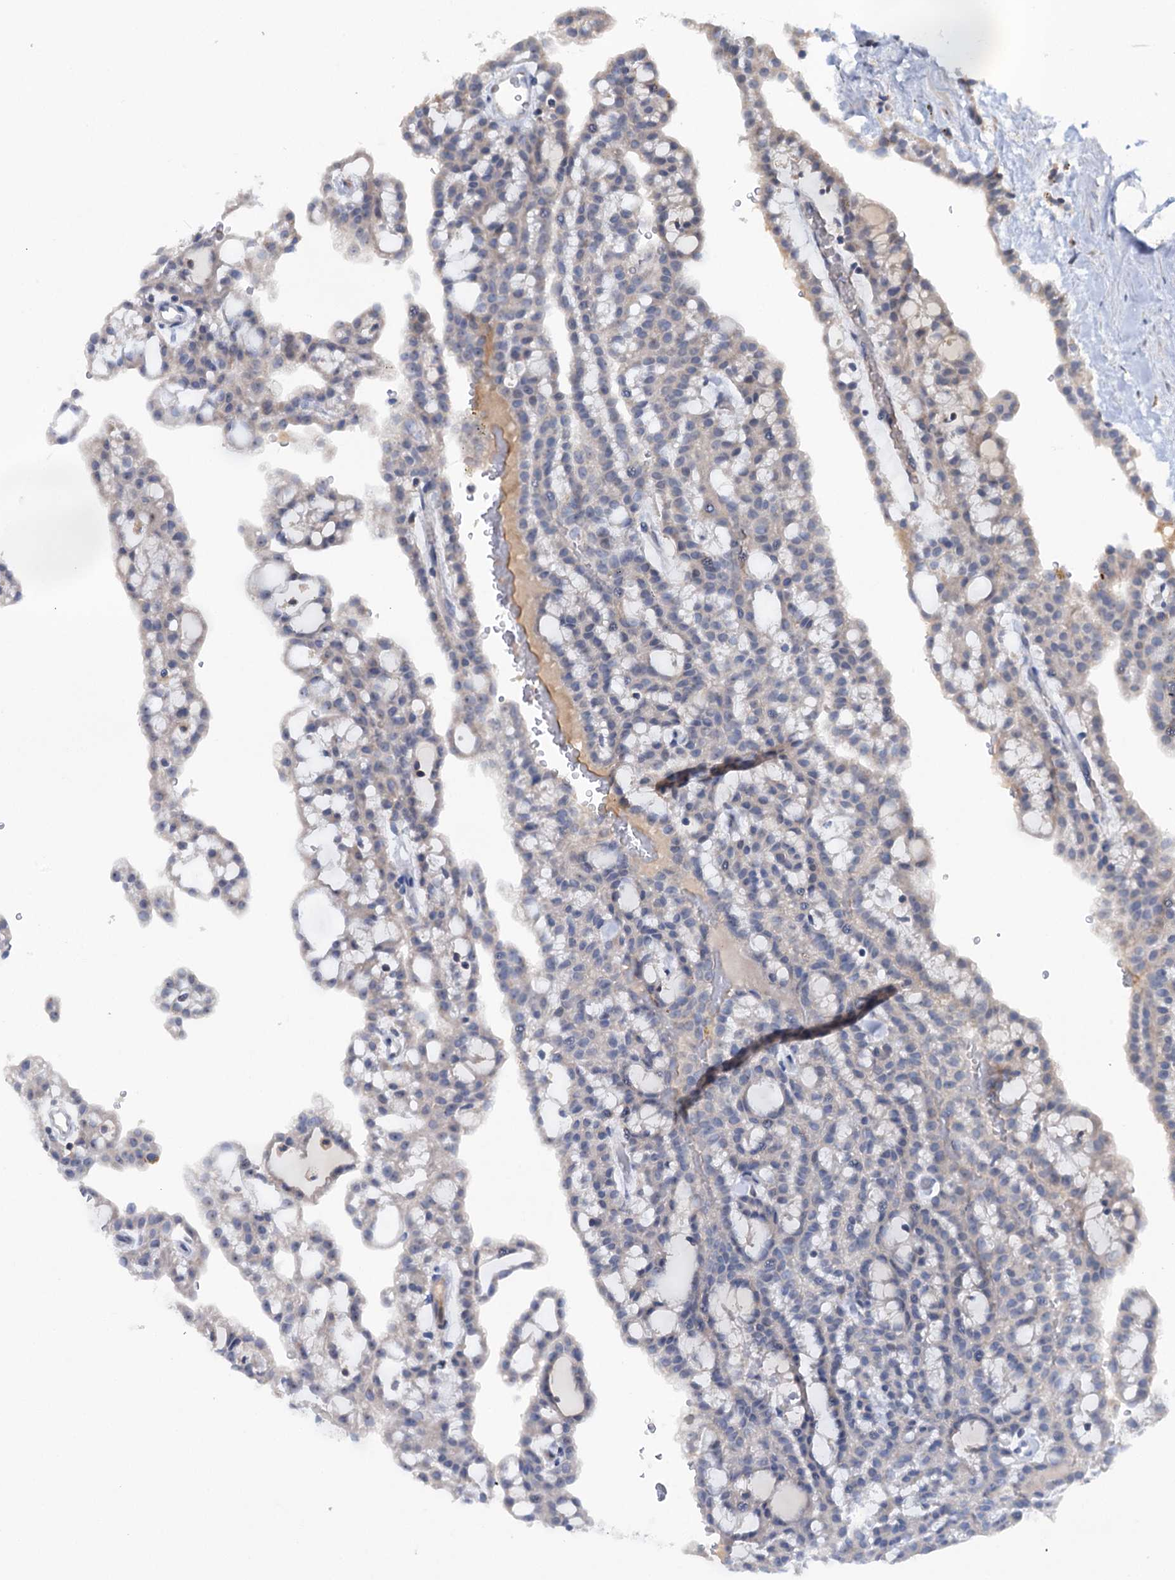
{"staining": {"intensity": "weak", "quantity": "<25%", "location": "cytoplasmic/membranous"}, "tissue": "renal cancer", "cell_type": "Tumor cells", "image_type": "cancer", "snomed": [{"axis": "morphology", "description": "Adenocarcinoma, NOS"}, {"axis": "topography", "description": "Kidney"}], "caption": "A histopathology image of renal adenocarcinoma stained for a protein reveals no brown staining in tumor cells.", "gene": "HTR3B", "patient": {"sex": "male", "age": 63}}